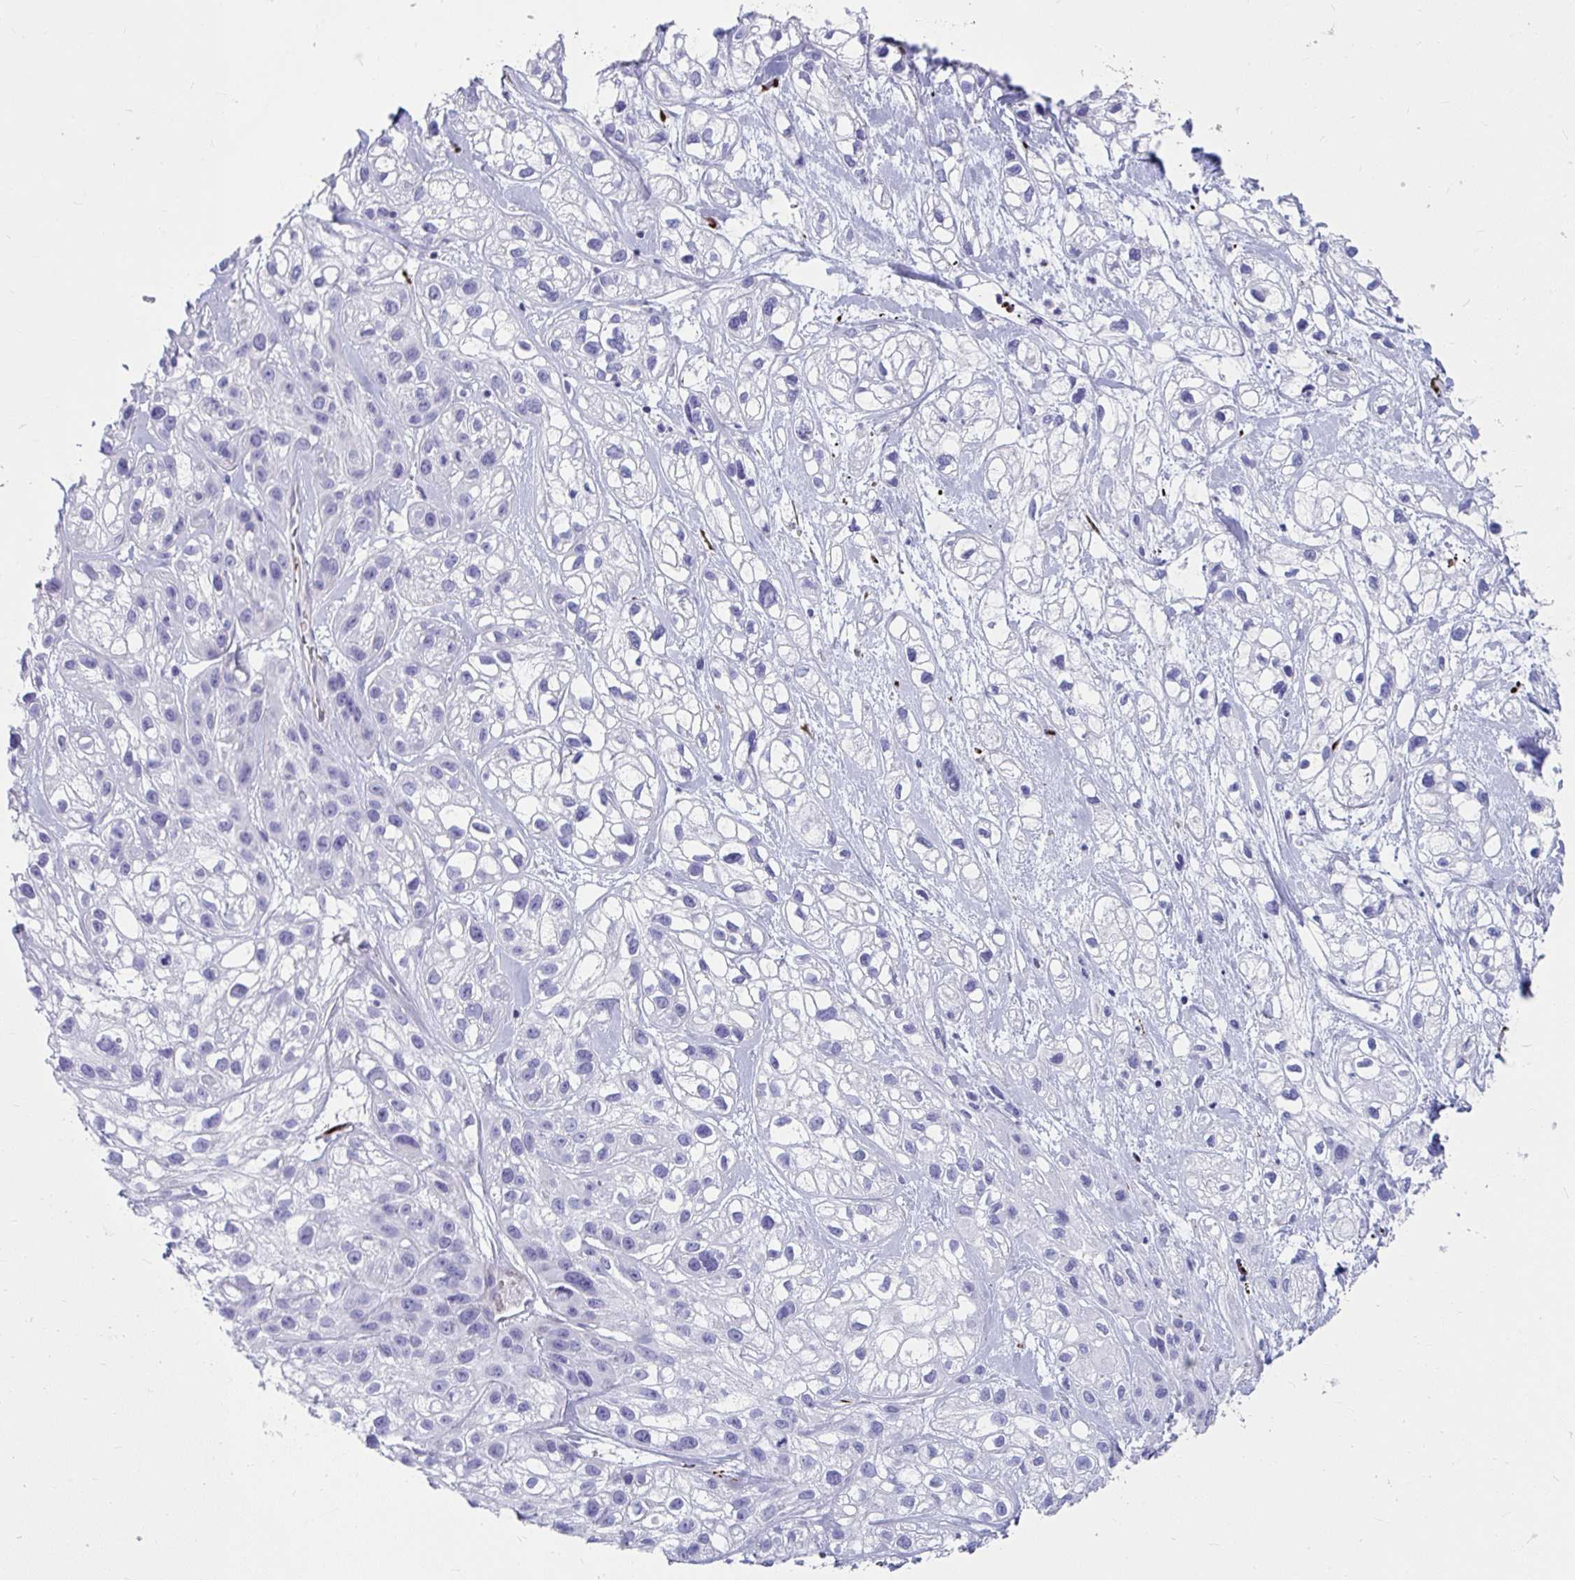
{"staining": {"intensity": "negative", "quantity": "none", "location": "none"}, "tissue": "skin cancer", "cell_type": "Tumor cells", "image_type": "cancer", "snomed": [{"axis": "morphology", "description": "Squamous cell carcinoma, NOS"}, {"axis": "topography", "description": "Skin"}], "caption": "Protein analysis of skin cancer demonstrates no significant expression in tumor cells.", "gene": "GRXCR2", "patient": {"sex": "male", "age": 82}}